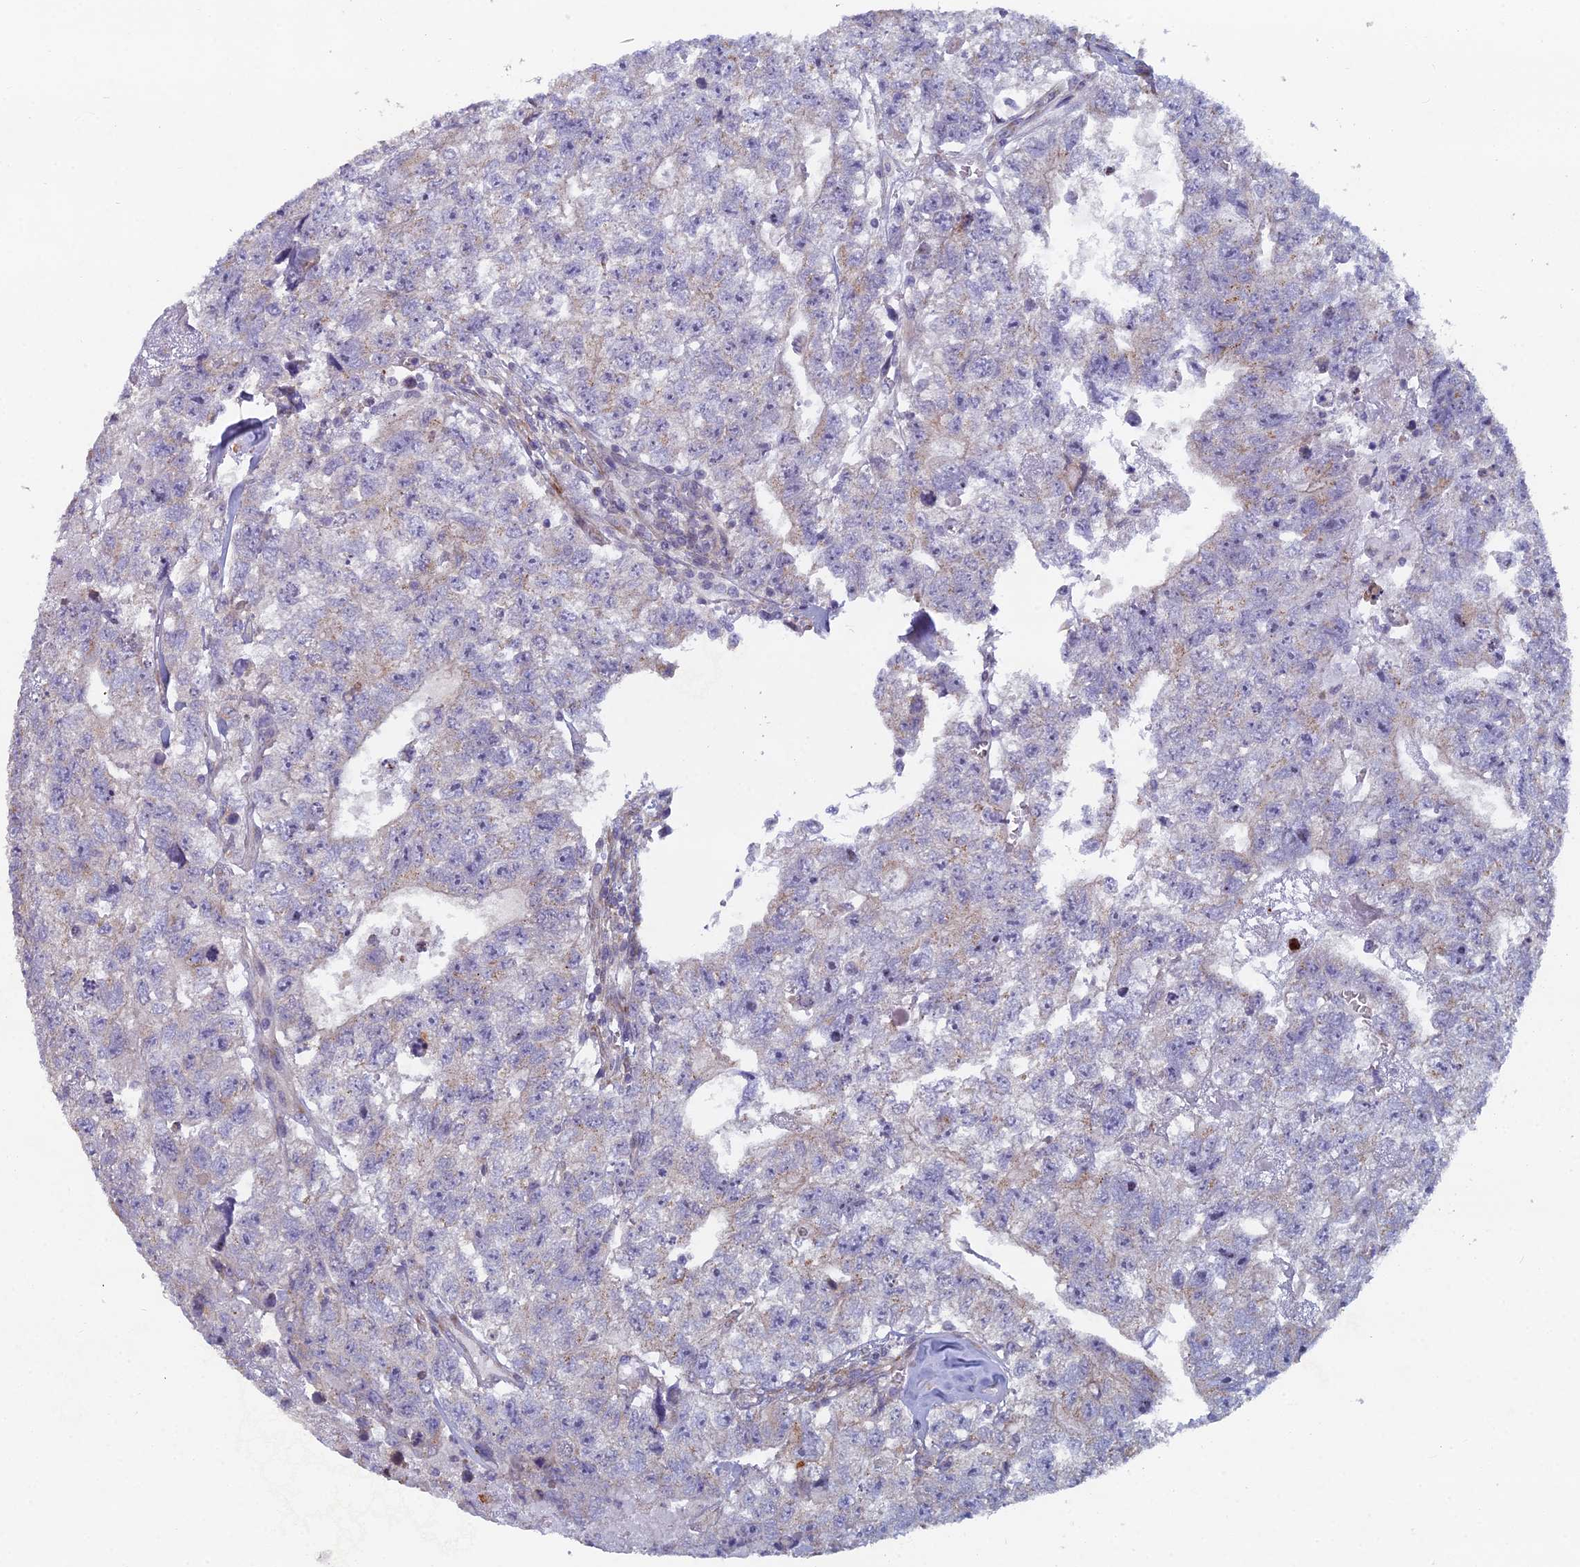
{"staining": {"intensity": "moderate", "quantity": "<25%", "location": "cytoplasmic/membranous"}, "tissue": "testis cancer", "cell_type": "Tumor cells", "image_type": "cancer", "snomed": [{"axis": "morphology", "description": "Carcinoma, Embryonal, NOS"}, {"axis": "topography", "description": "Testis"}], "caption": "The immunohistochemical stain labels moderate cytoplasmic/membranous staining in tumor cells of testis cancer (embryonal carcinoma) tissue. The staining is performed using DAB brown chromogen to label protein expression. The nuclei are counter-stained blue using hematoxylin.", "gene": "B9D2", "patient": {"sex": "male", "age": 26}}